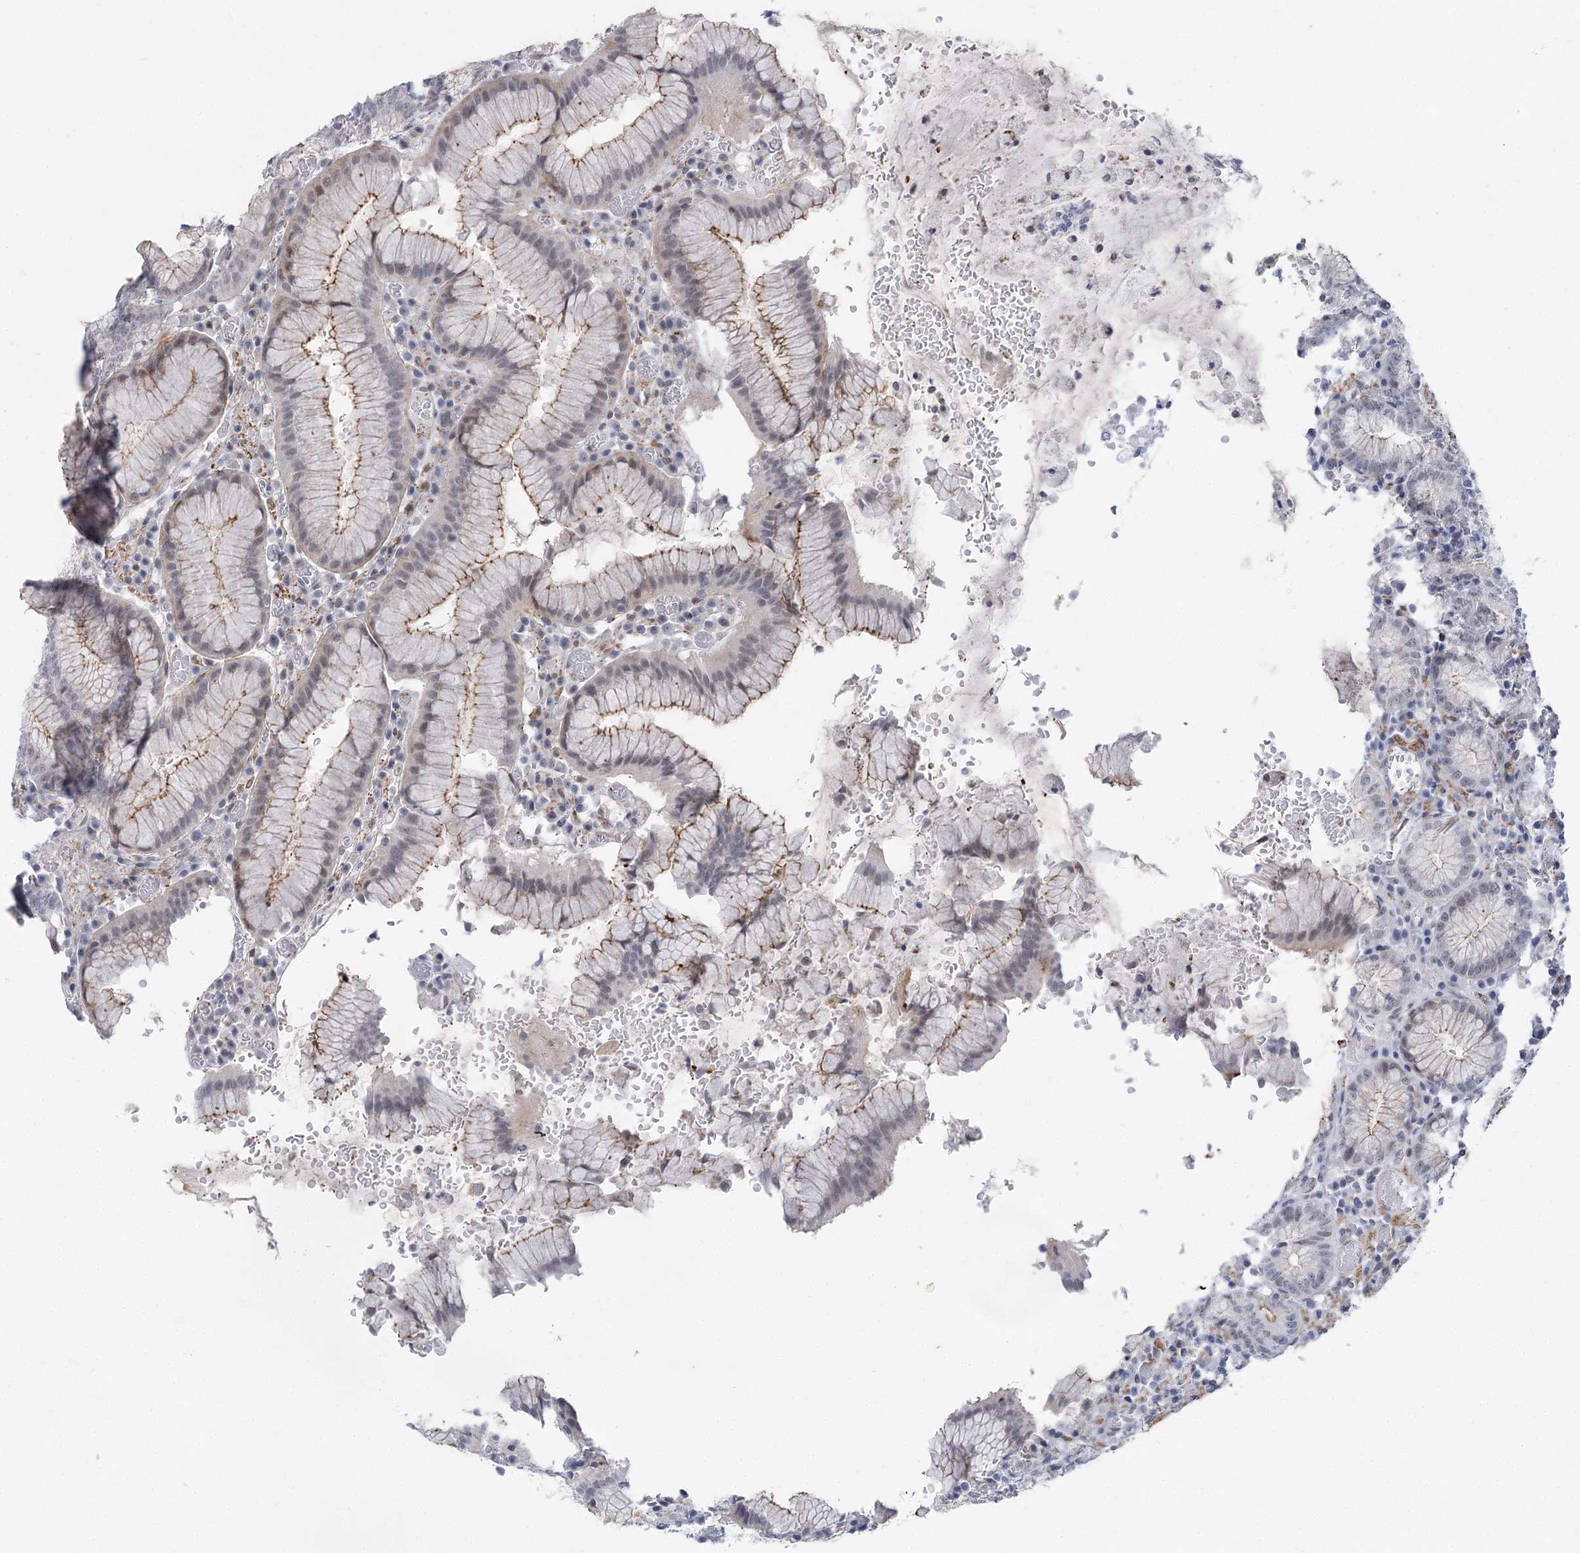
{"staining": {"intensity": "strong", "quantity": "<25%", "location": "cytoplasmic/membranous"}, "tissue": "stomach", "cell_type": "Glandular cells", "image_type": "normal", "snomed": [{"axis": "morphology", "description": "Normal tissue, NOS"}, {"axis": "topography", "description": "Stomach"}], "caption": "Immunohistochemistry (IHC) of unremarkable stomach displays medium levels of strong cytoplasmic/membranous staining in about <25% of glandular cells. (DAB = brown stain, brightfield microscopy at high magnification).", "gene": "AGXT2", "patient": {"sex": "male", "age": 55}}